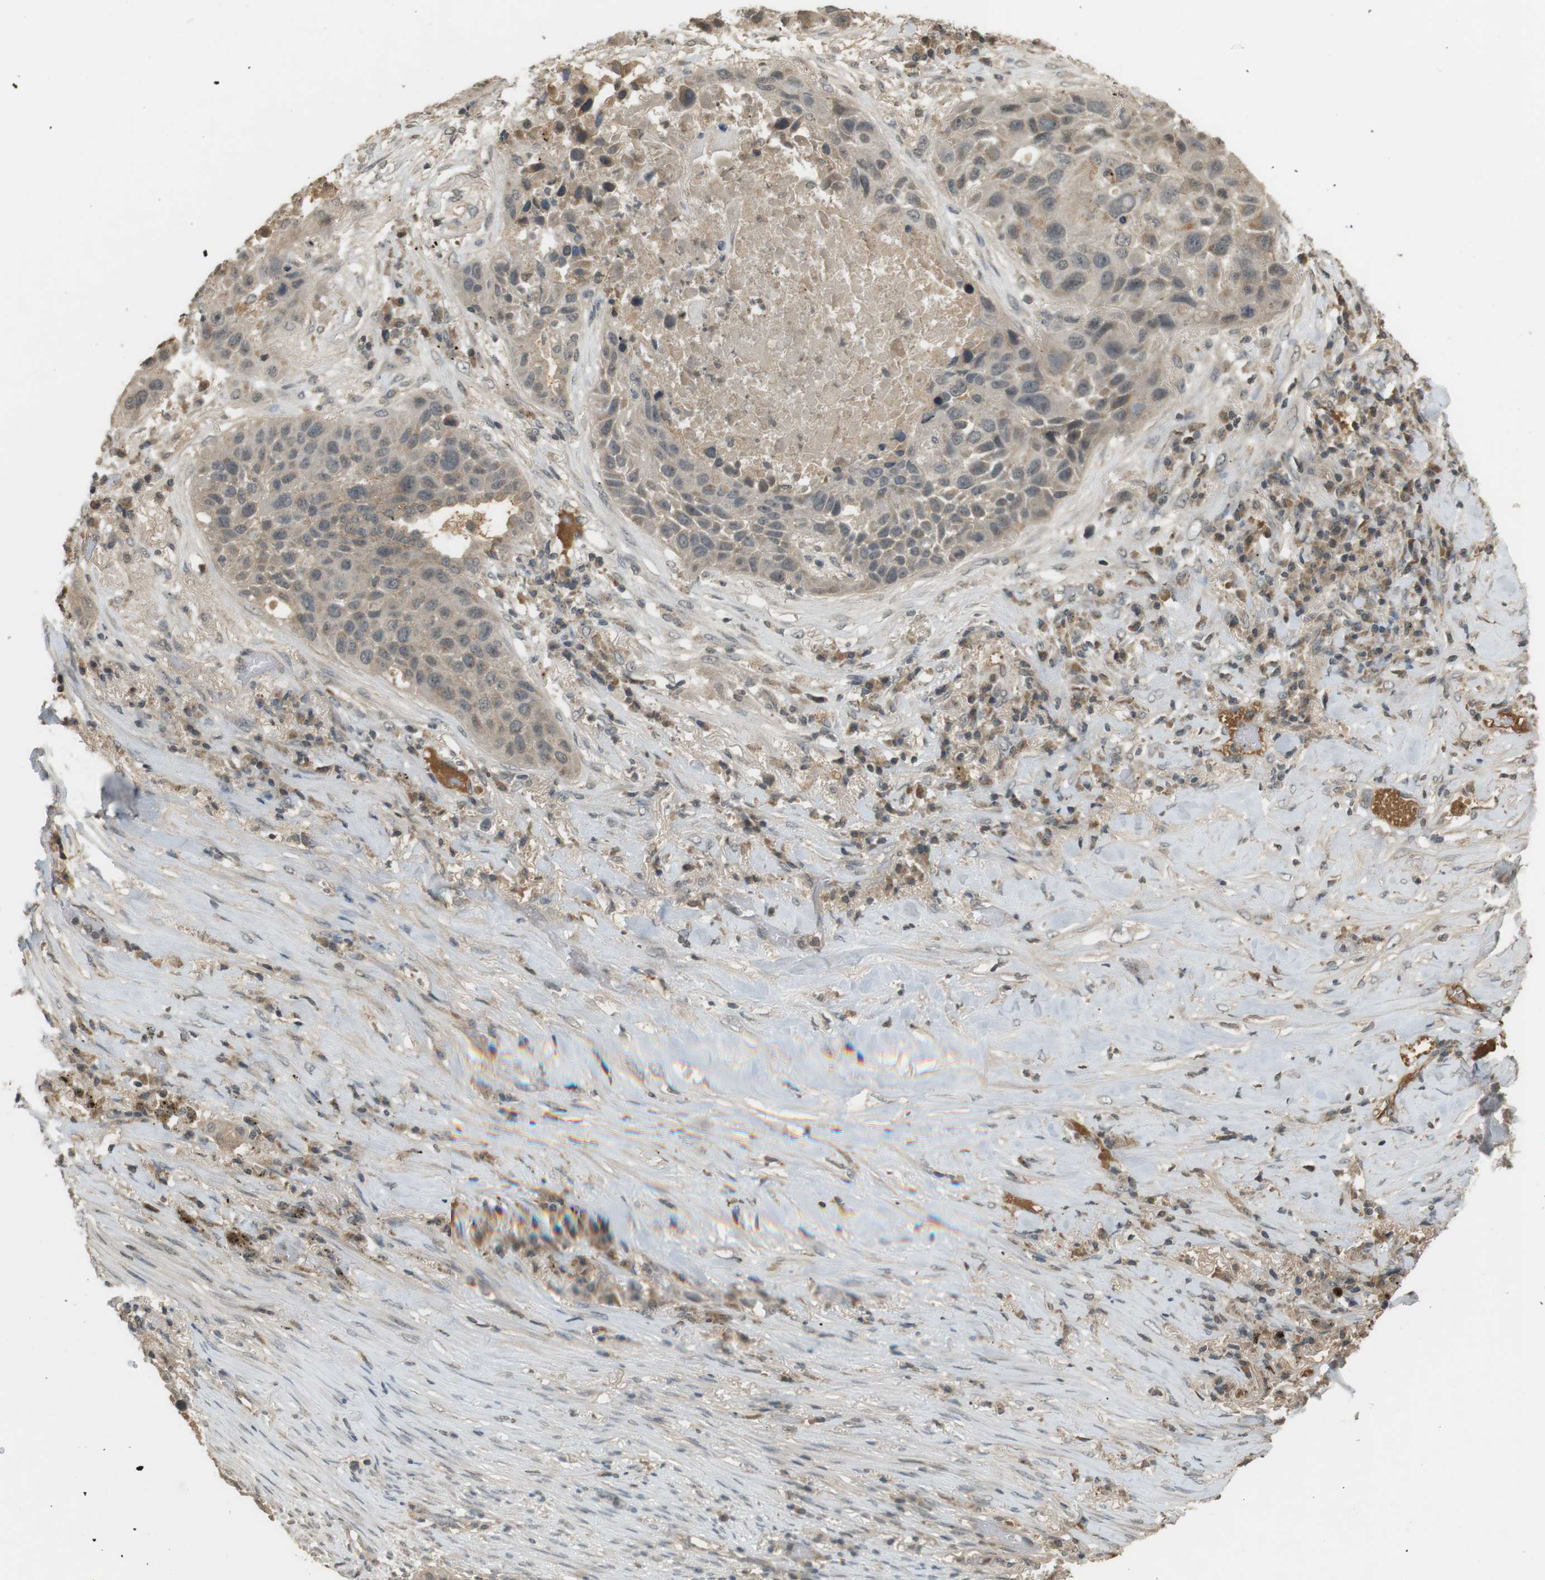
{"staining": {"intensity": "weak", "quantity": "<25%", "location": "cytoplasmic/membranous"}, "tissue": "lung cancer", "cell_type": "Tumor cells", "image_type": "cancer", "snomed": [{"axis": "morphology", "description": "Squamous cell carcinoma, NOS"}, {"axis": "topography", "description": "Lung"}], "caption": "This is an immunohistochemistry micrograph of human lung squamous cell carcinoma. There is no positivity in tumor cells.", "gene": "SRR", "patient": {"sex": "male", "age": 57}}